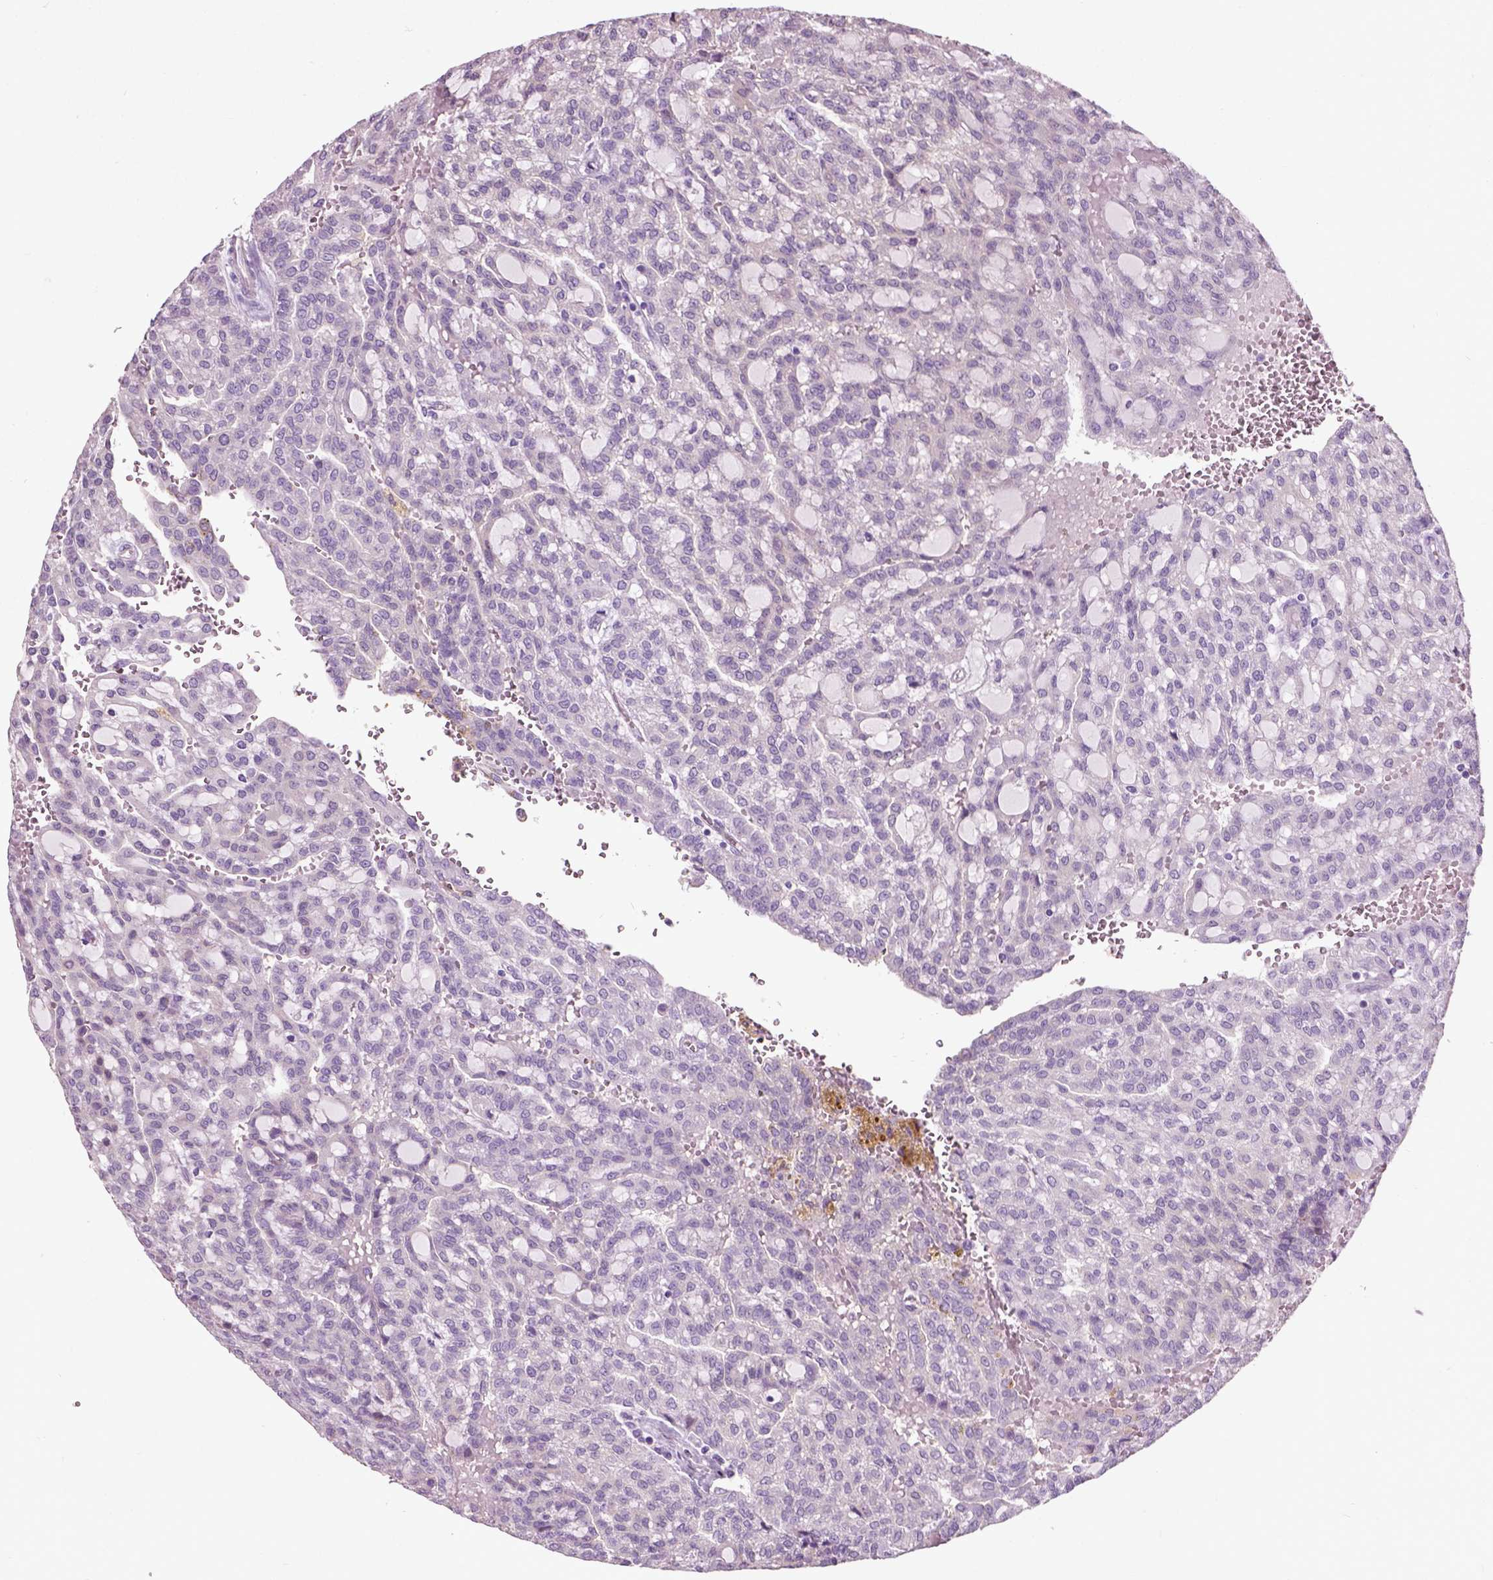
{"staining": {"intensity": "negative", "quantity": "none", "location": "none"}, "tissue": "renal cancer", "cell_type": "Tumor cells", "image_type": "cancer", "snomed": [{"axis": "morphology", "description": "Adenocarcinoma, NOS"}, {"axis": "topography", "description": "Kidney"}], "caption": "Immunohistochemical staining of human renal adenocarcinoma demonstrates no significant positivity in tumor cells.", "gene": "PKP3", "patient": {"sex": "male", "age": 63}}